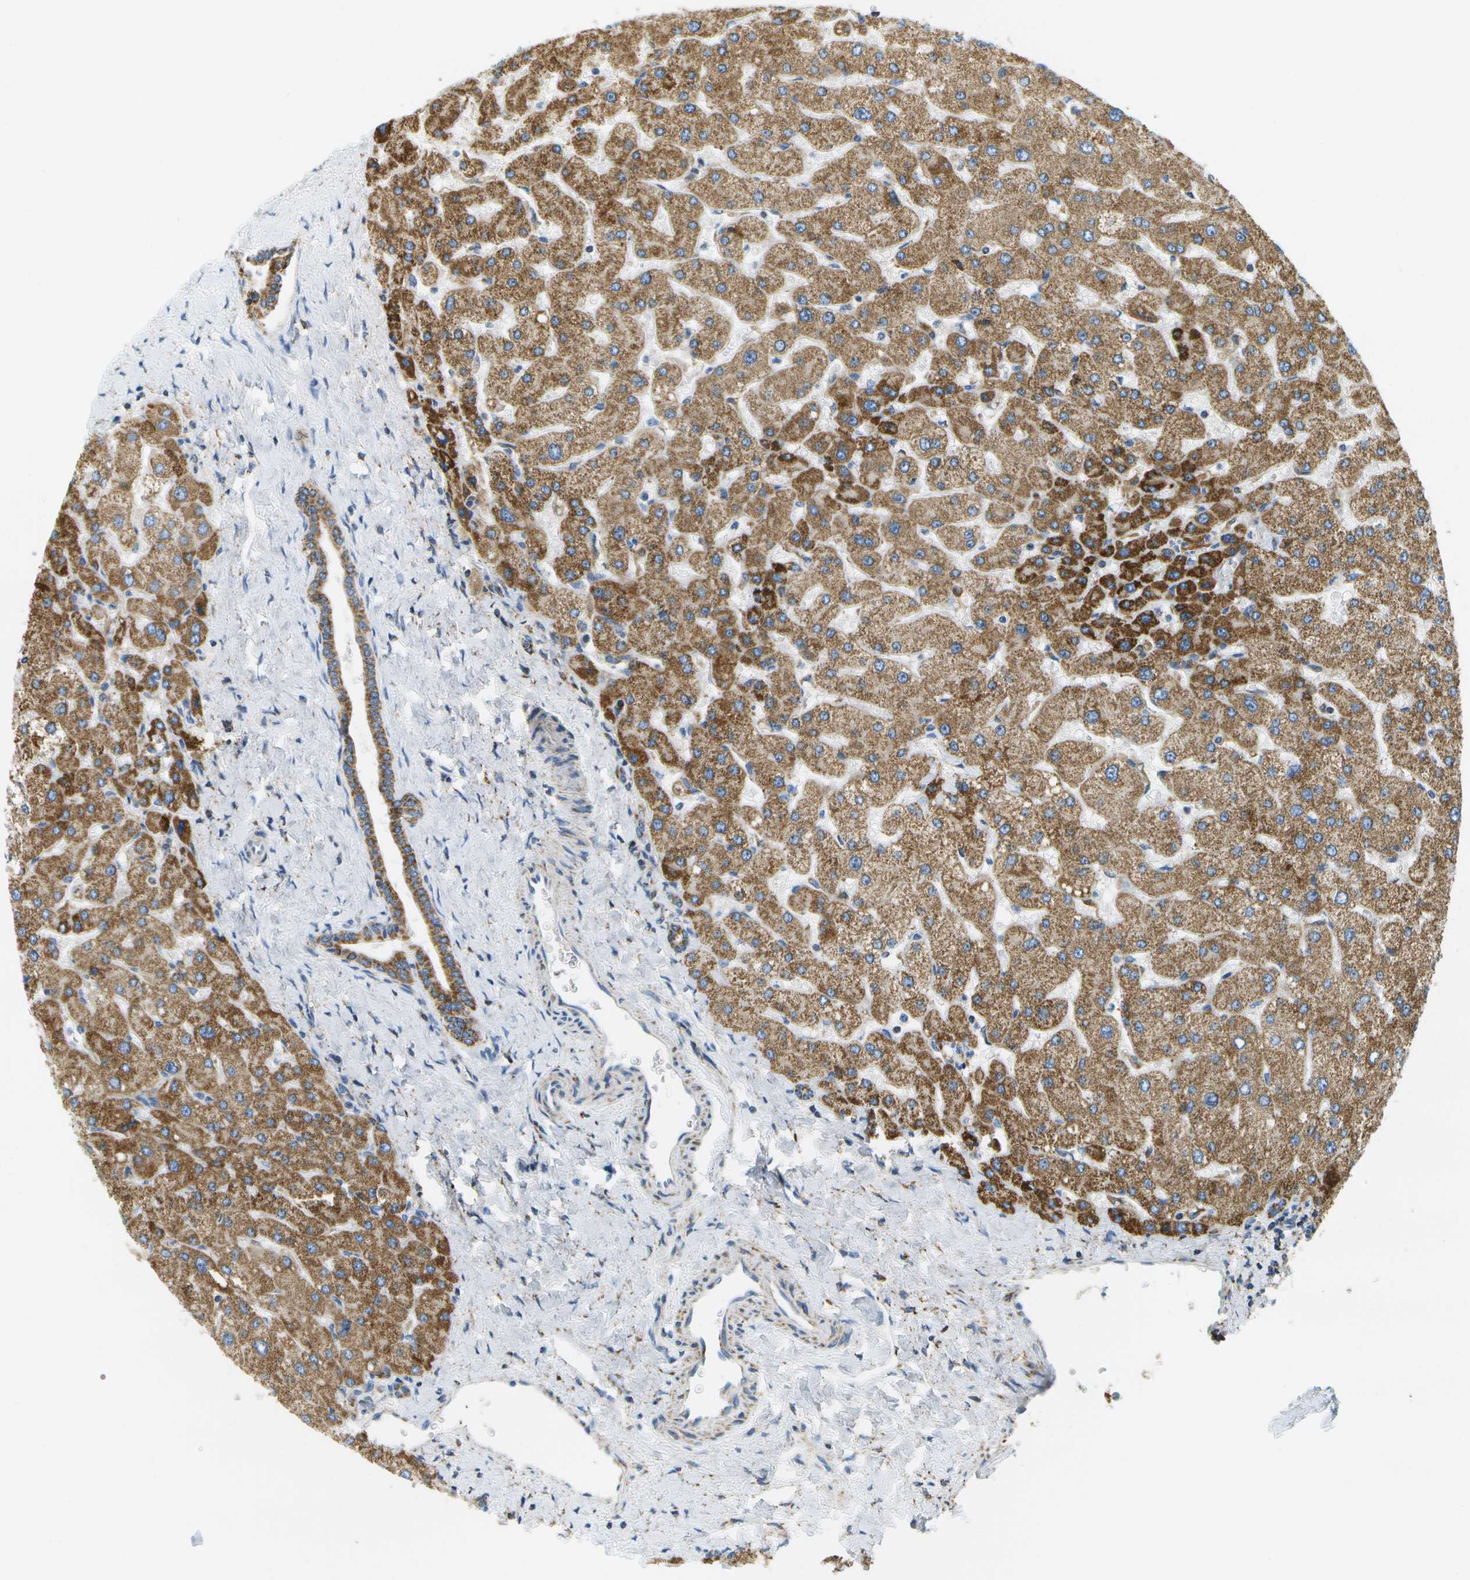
{"staining": {"intensity": "moderate", "quantity": ">75%", "location": "cytoplasmic/membranous"}, "tissue": "liver", "cell_type": "Cholangiocytes", "image_type": "normal", "snomed": [{"axis": "morphology", "description": "Normal tissue, NOS"}, {"axis": "topography", "description": "Liver"}], "caption": "An IHC histopathology image of benign tissue is shown. Protein staining in brown highlights moderate cytoplasmic/membranous positivity in liver within cholangiocytes.", "gene": "HLCS", "patient": {"sex": "male", "age": 55}}